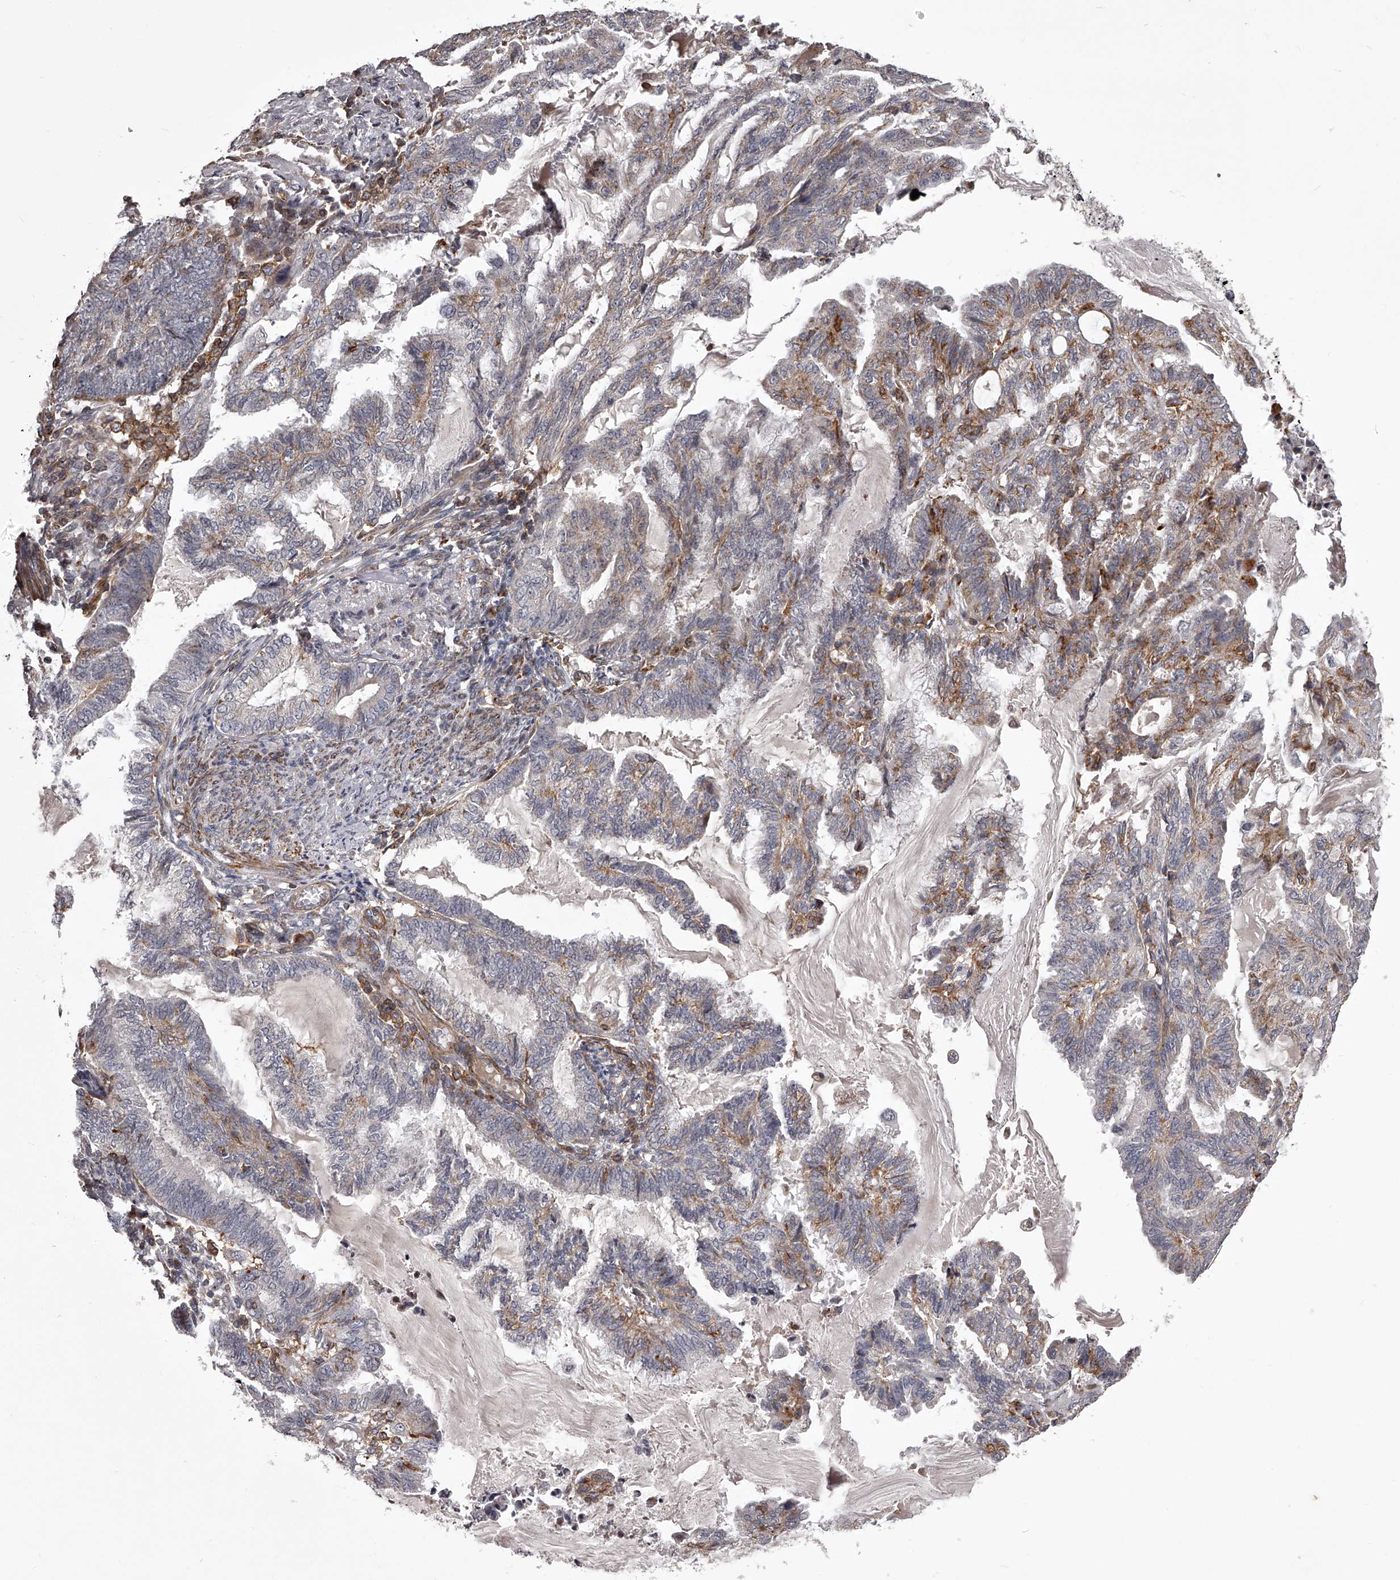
{"staining": {"intensity": "moderate", "quantity": "<25%", "location": "cytoplasmic/membranous"}, "tissue": "endometrial cancer", "cell_type": "Tumor cells", "image_type": "cancer", "snomed": [{"axis": "morphology", "description": "Adenocarcinoma, NOS"}, {"axis": "topography", "description": "Endometrium"}], "caption": "Human adenocarcinoma (endometrial) stained with a brown dye reveals moderate cytoplasmic/membranous positive staining in approximately <25% of tumor cells.", "gene": "RRP36", "patient": {"sex": "female", "age": 86}}